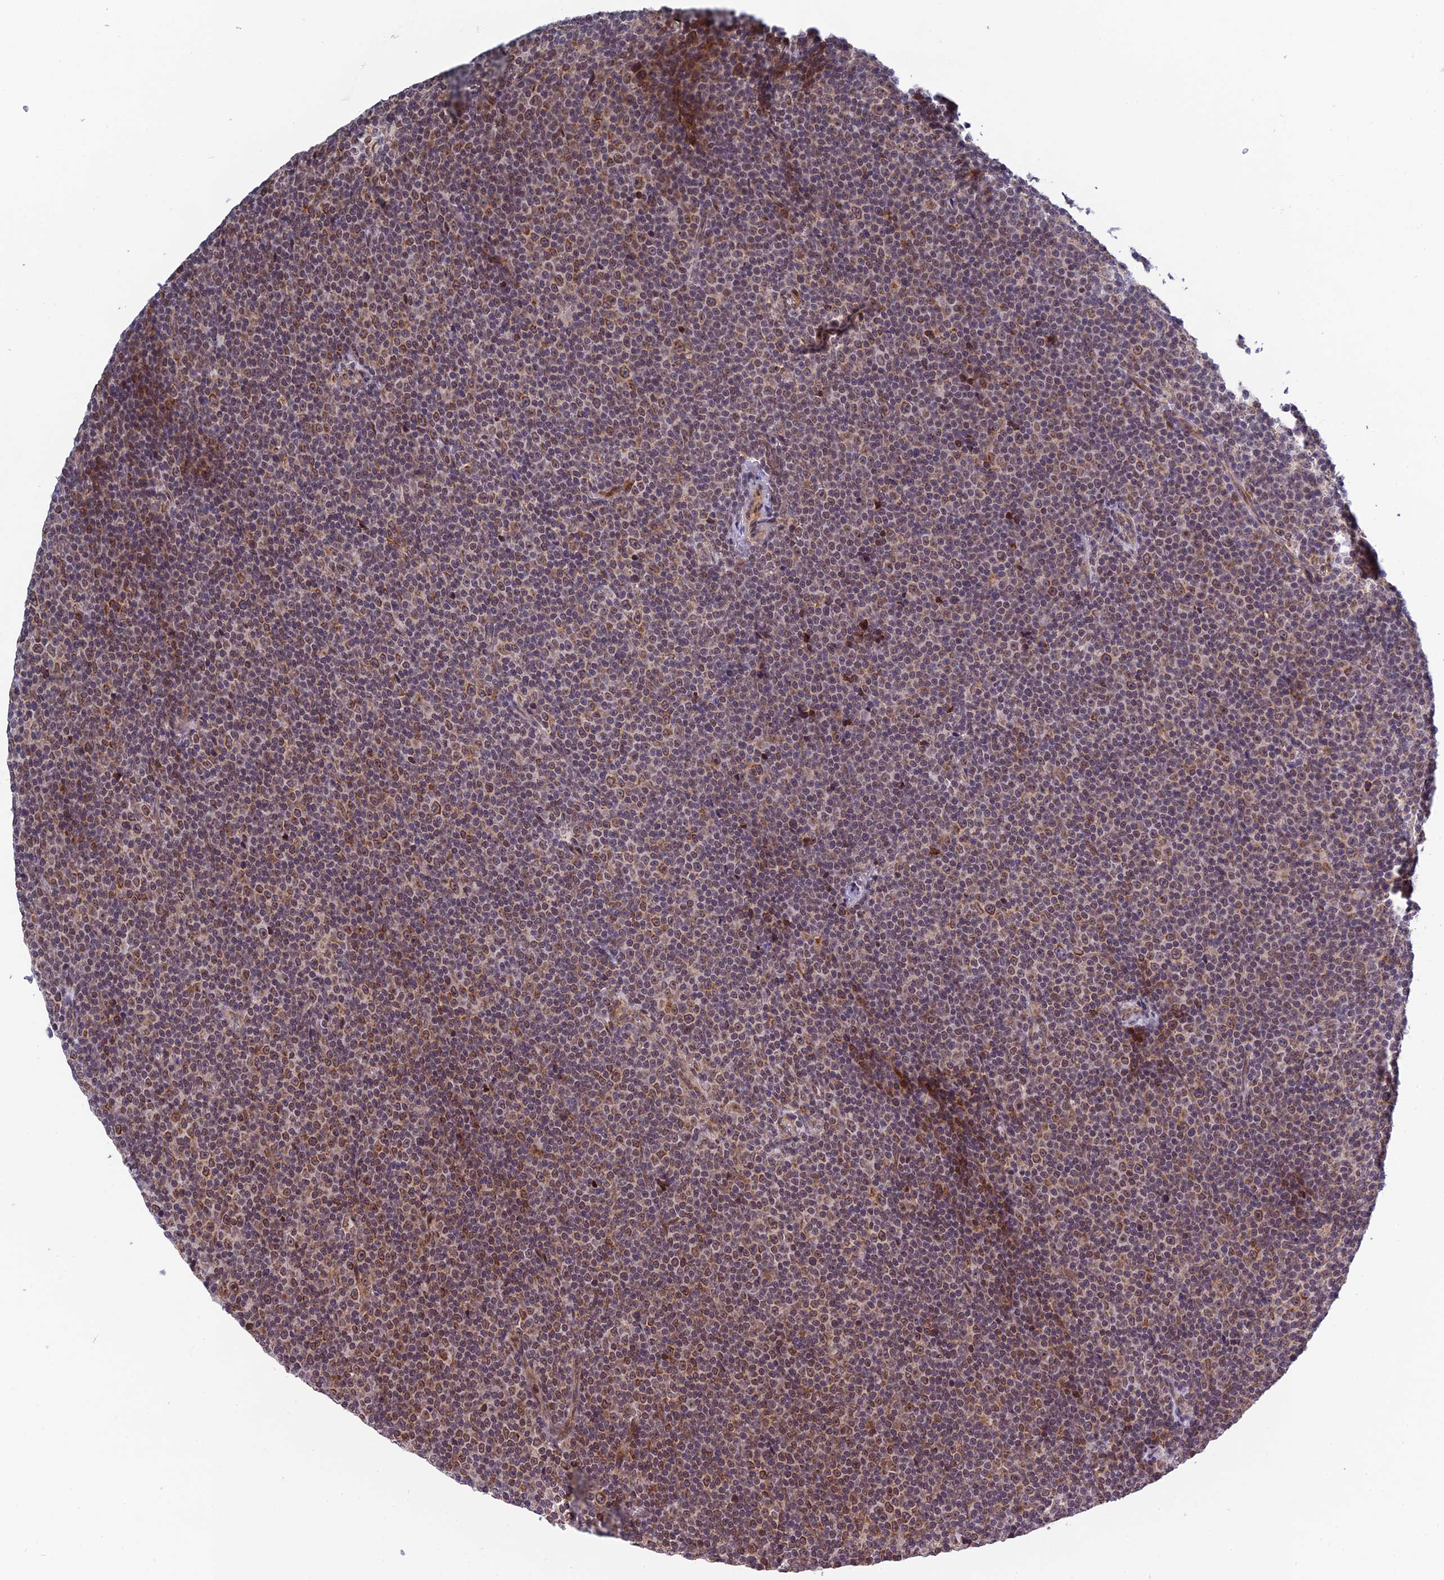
{"staining": {"intensity": "weak", "quantity": ">75%", "location": "cytoplasmic/membranous,nuclear"}, "tissue": "lymphoma", "cell_type": "Tumor cells", "image_type": "cancer", "snomed": [{"axis": "morphology", "description": "Malignant lymphoma, non-Hodgkin's type, Low grade"}, {"axis": "topography", "description": "Lymph node"}], "caption": "Immunohistochemical staining of human lymphoma reveals low levels of weak cytoplasmic/membranous and nuclear expression in about >75% of tumor cells.", "gene": "REXO1", "patient": {"sex": "female", "age": 67}}